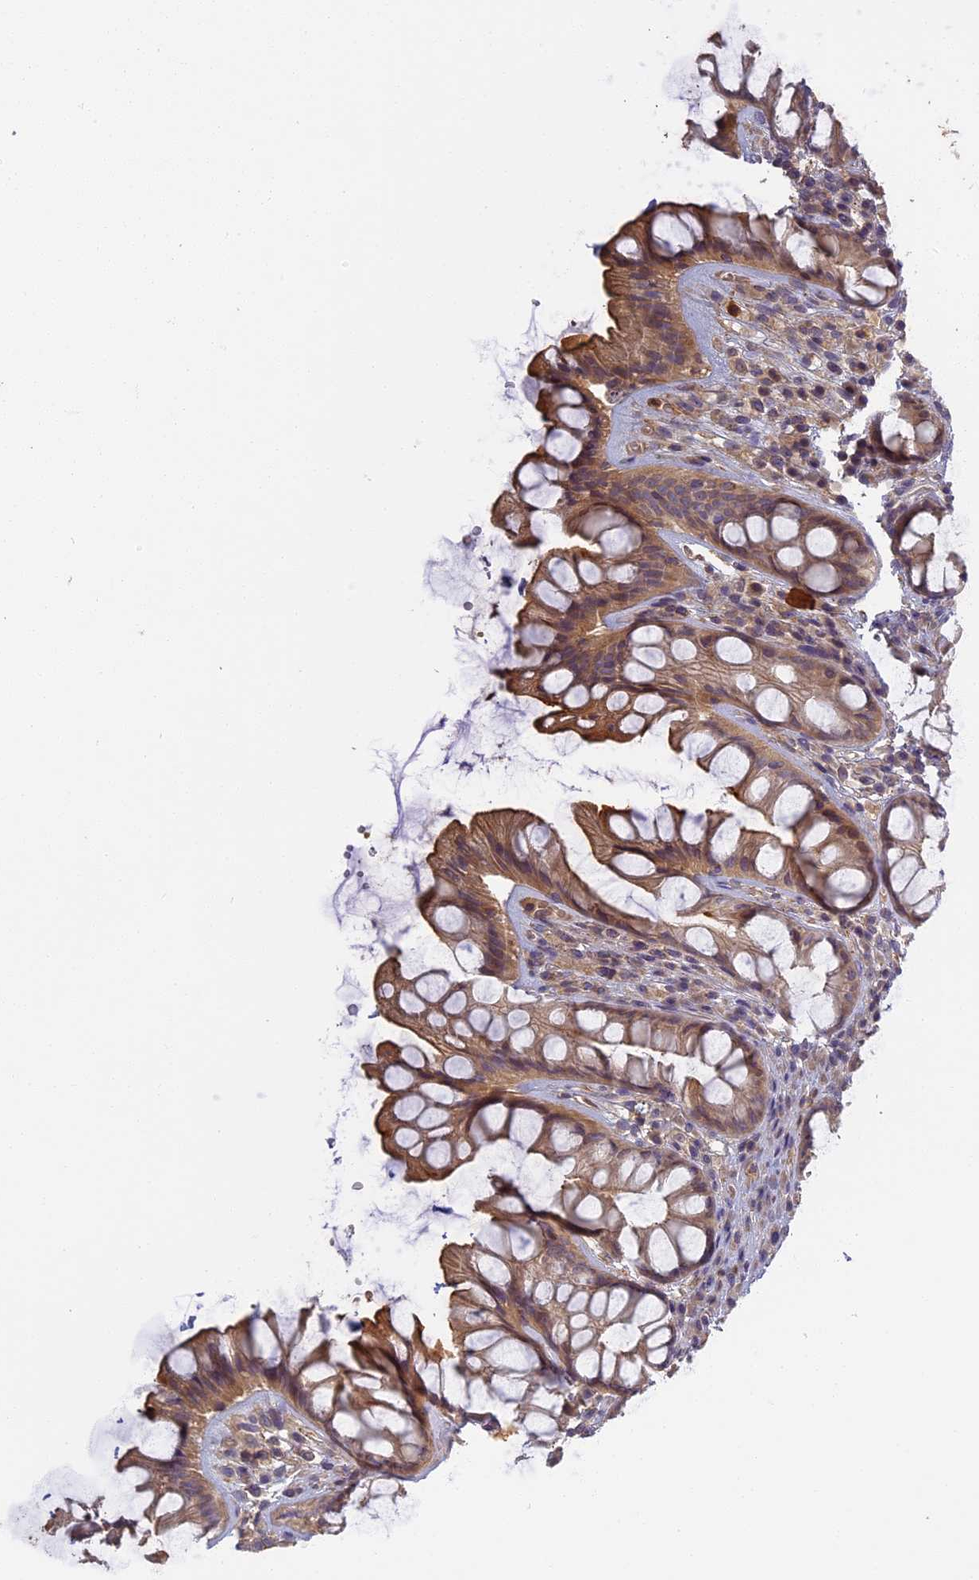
{"staining": {"intensity": "moderate", "quantity": "25%-75%", "location": "cytoplasmic/membranous"}, "tissue": "rectum", "cell_type": "Glandular cells", "image_type": "normal", "snomed": [{"axis": "morphology", "description": "Normal tissue, NOS"}, {"axis": "topography", "description": "Rectum"}], "caption": "A high-resolution micrograph shows immunohistochemistry (IHC) staining of benign rectum, which displays moderate cytoplasmic/membranous staining in about 25%-75% of glandular cells.", "gene": "AP4E1", "patient": {"sex": "male", "age": 74}}